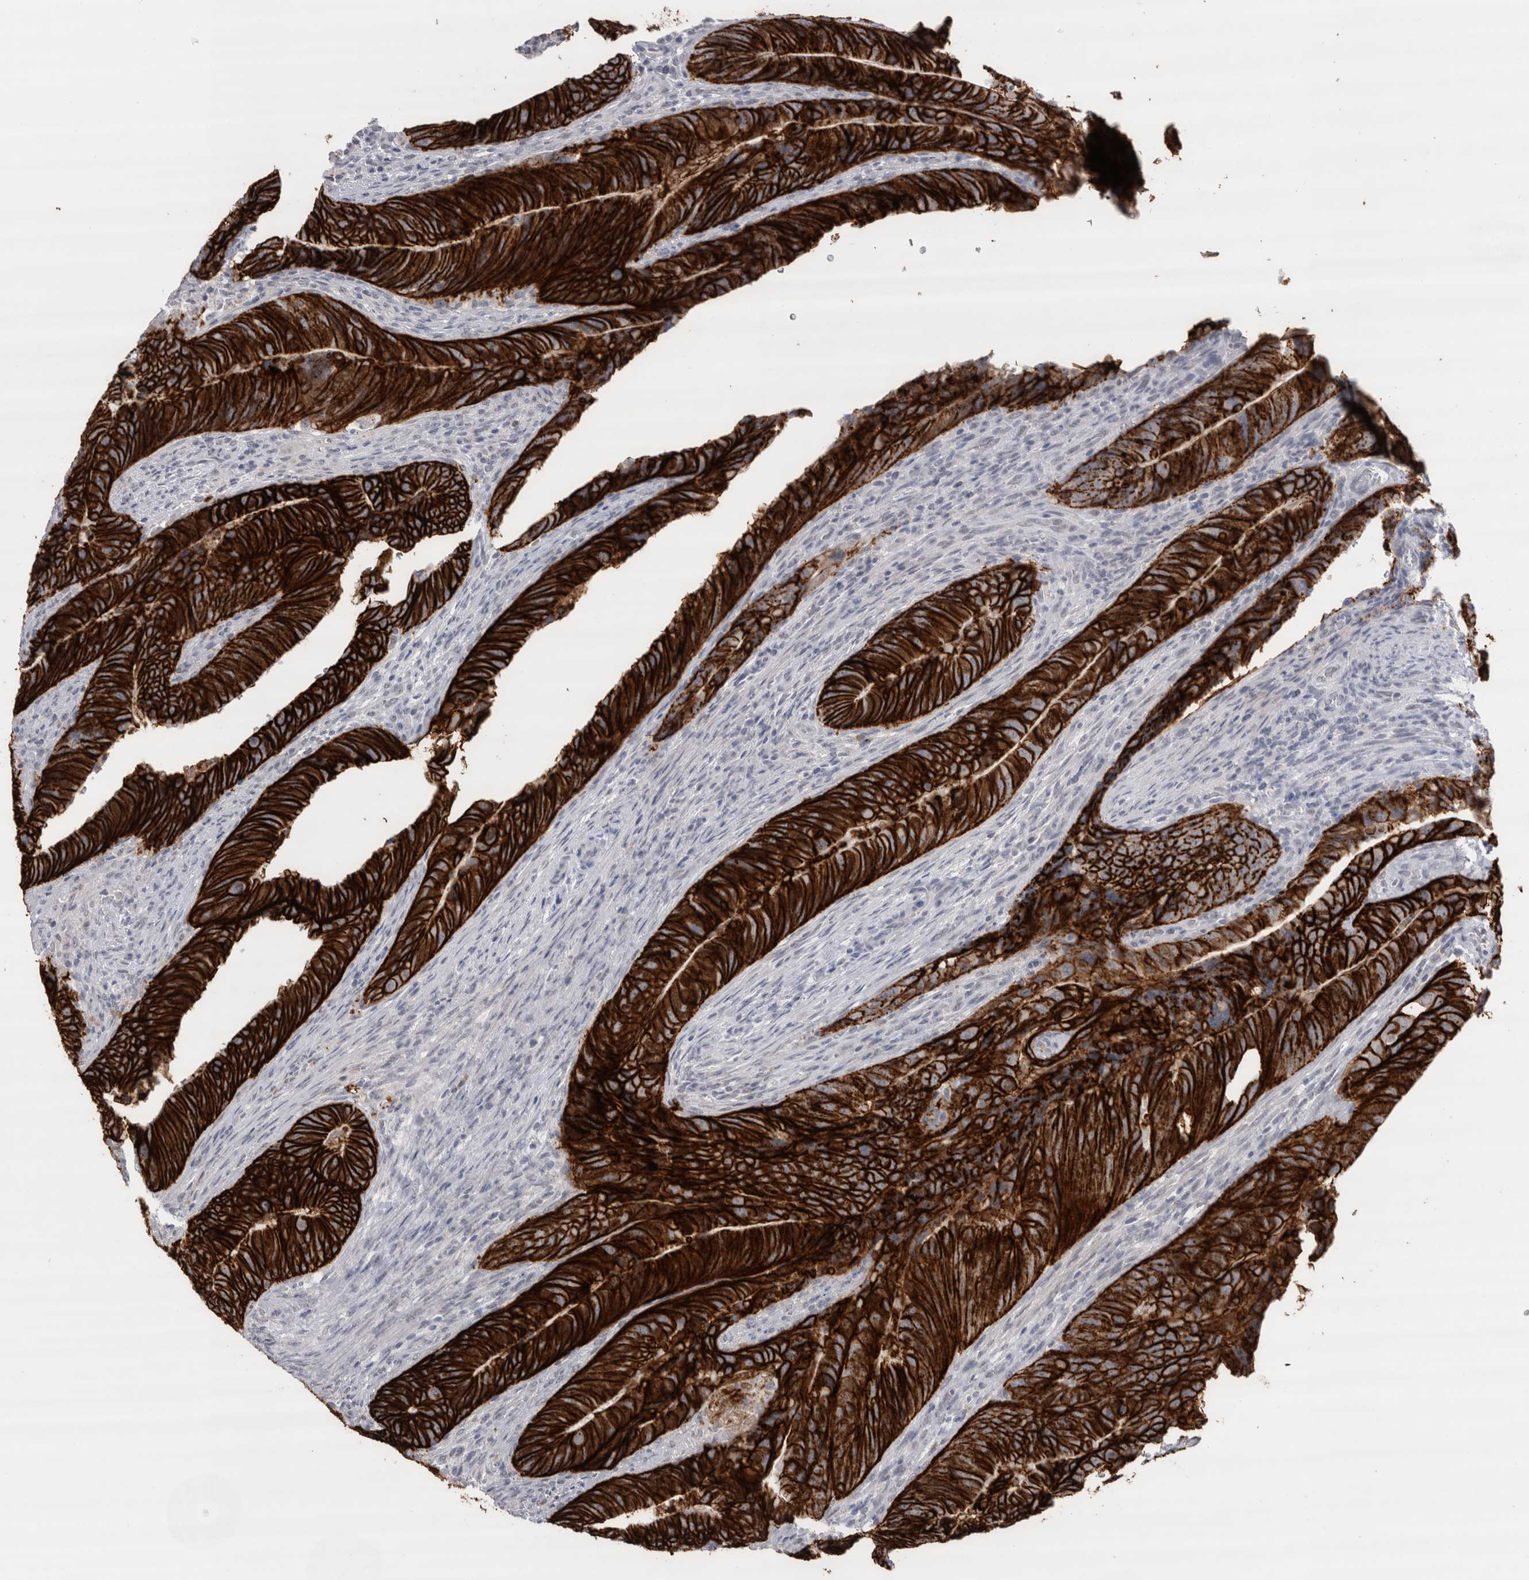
{"staining": {"intensity": "strong", "quantity": ">75%", "location": "cytoplasmic/membranous"}, "tissue": "colorectal cancer", "cell_type": "Tumor cells", "image_type": "cancer", "snomed": [{"axis": "morphology", "description": "Normal tissue, NOS"}, {"axis": "morphology", "description": "Adenocarcinoma, NOS"}, {"axis": "topography", "description": "Colon"}], "caption": "Approximately >75% of tumor cells in adenocarcinoma (colorectal) reveal strong cytoplasmic/membranous protein staining as visualized by brown immunohistochemical staining.", "gene": "CDH17", "patient": {"sex": "male", "age": 56}}